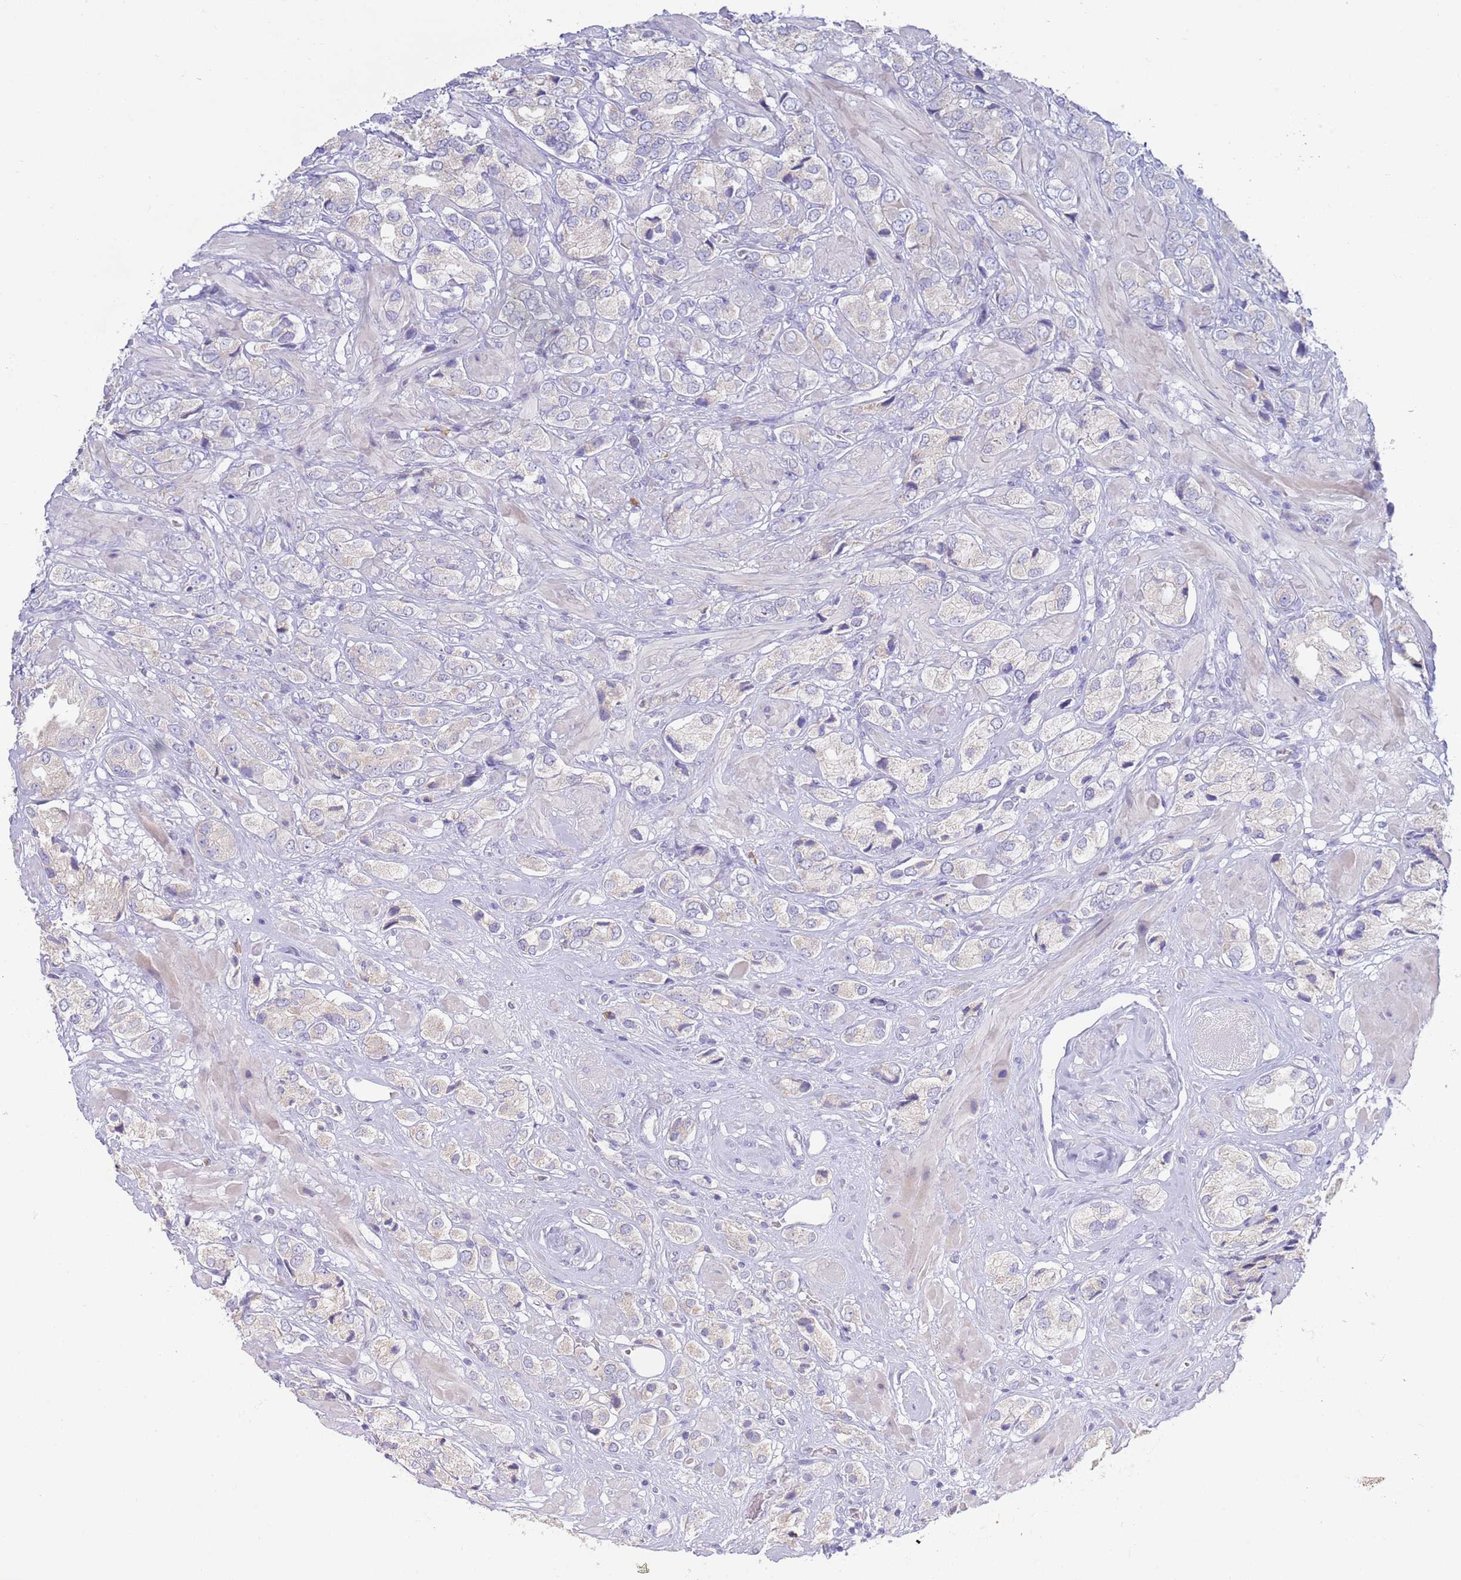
{"staining": {"intensity": "negative", "quantity": "none", "location": "none"}, "tissue": "prostate cancer", "cell_type": "Tumor cells", "image_type": "cancer", "snomed": [{"axis": "morphology", "description": "Adenocarcinoma, High grade"}, {"axis": "topography", "description": "Prostate and seminal vesicle, NOS"}], "caption": "This is a micrograph of immunohistochemistry (IHC) staining of prostate cancer, which shows no staining in tumor cells. (Immunohistochemistry (ihc), brightfield microscopy, high magnification).", "gene": "CCDC149", "patient": {"sex": "male", "age": 64}}